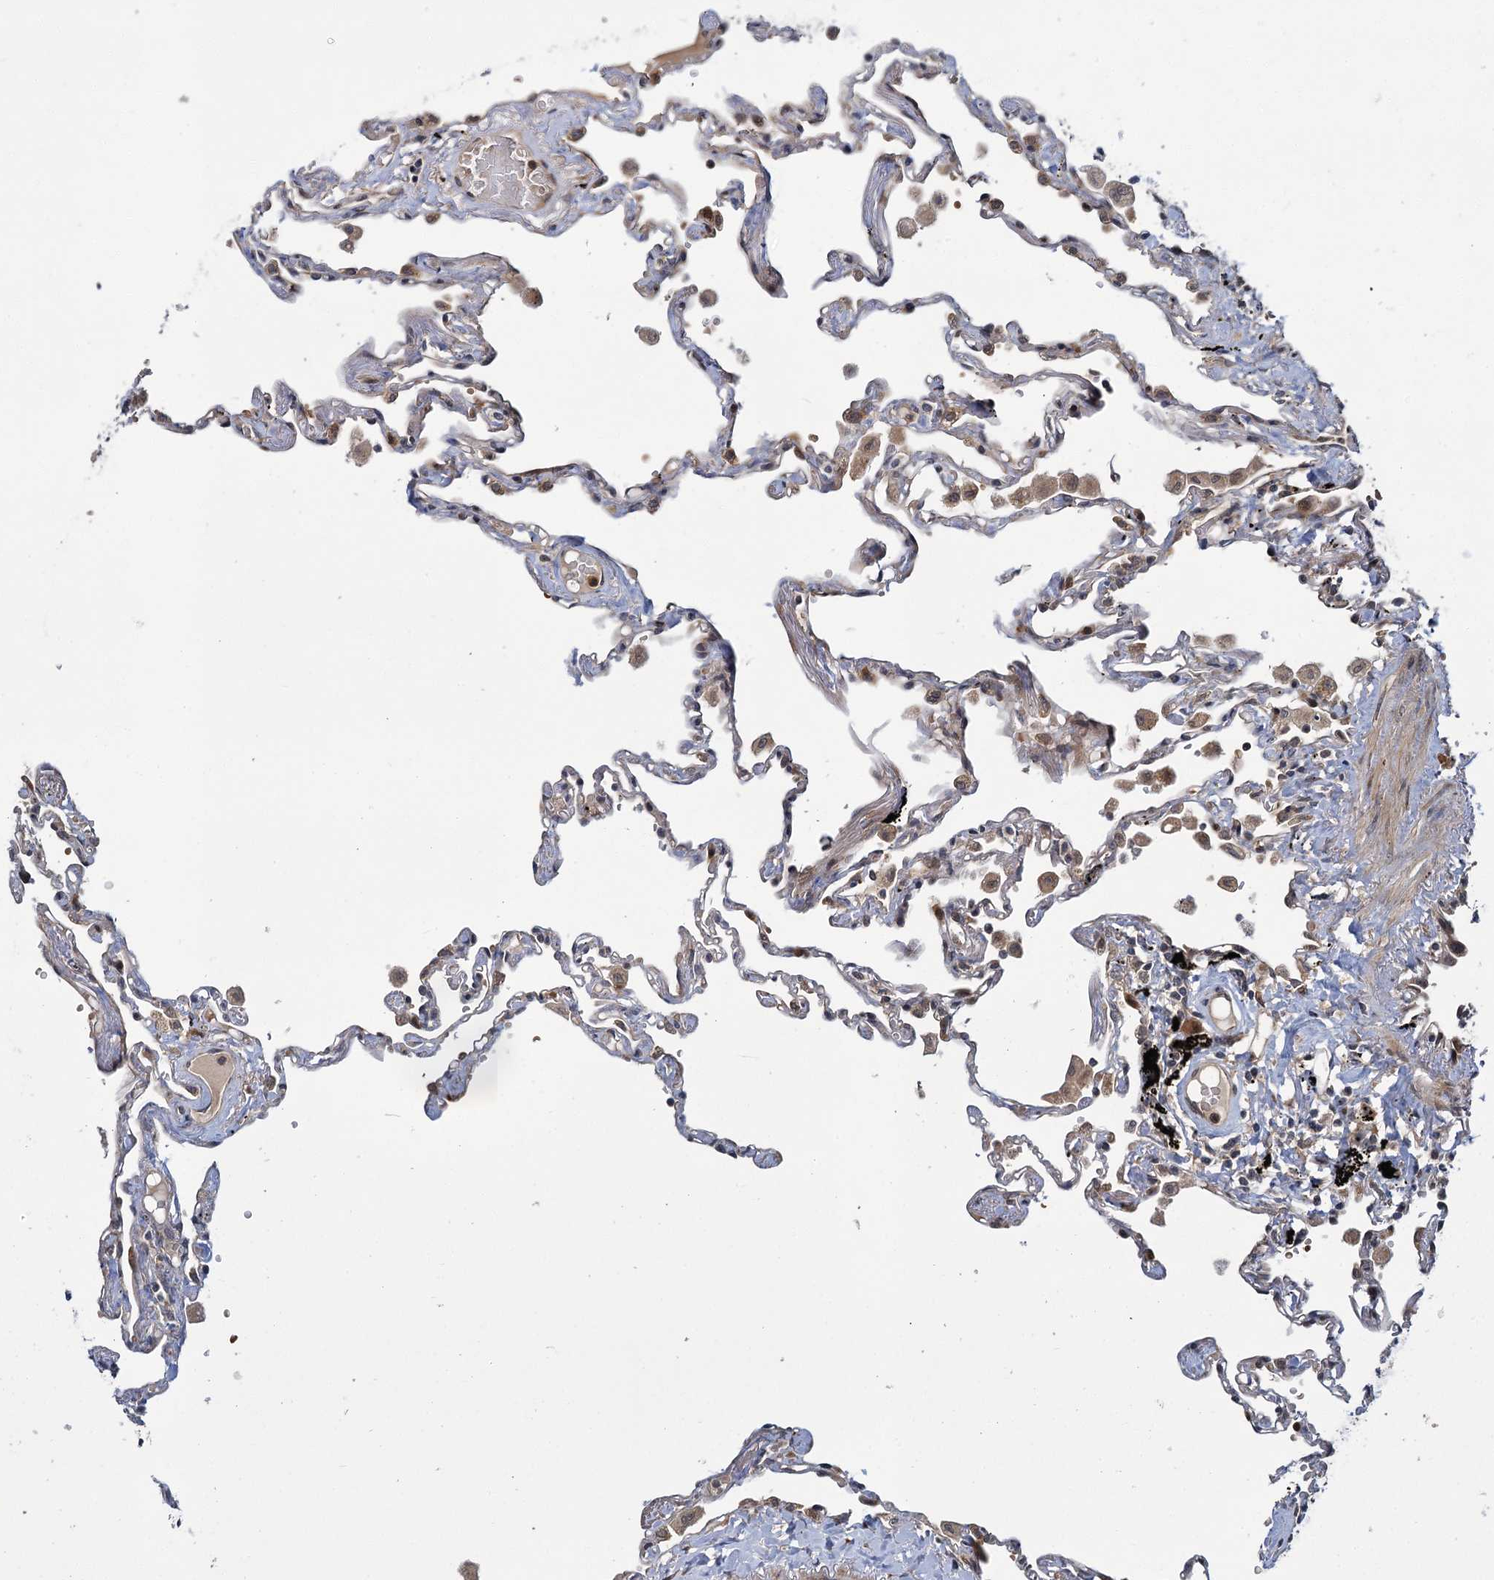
{"staining": {"intensity": "moderate", "quantity": "<25%", "location": "cytoplasmic/membranous"}, "tissue": "lung", "cell_type": "Alveolar cells", "image_type": "normal", "snomed": [{"axis": "morphology", "description": "Normal tissue, NOS"}, {"axis": "topography", "description": "Lung"}], "caption": "Immunohistochemistry (DAB (3,3'-diaminobenzidine)) staining of normal lung exhibits moderate cytoplasmic/membranous protein staining in about <25% of alveolar cells.", "gene": "APBA2", "patient": {"sex": "female", "age": 67}}